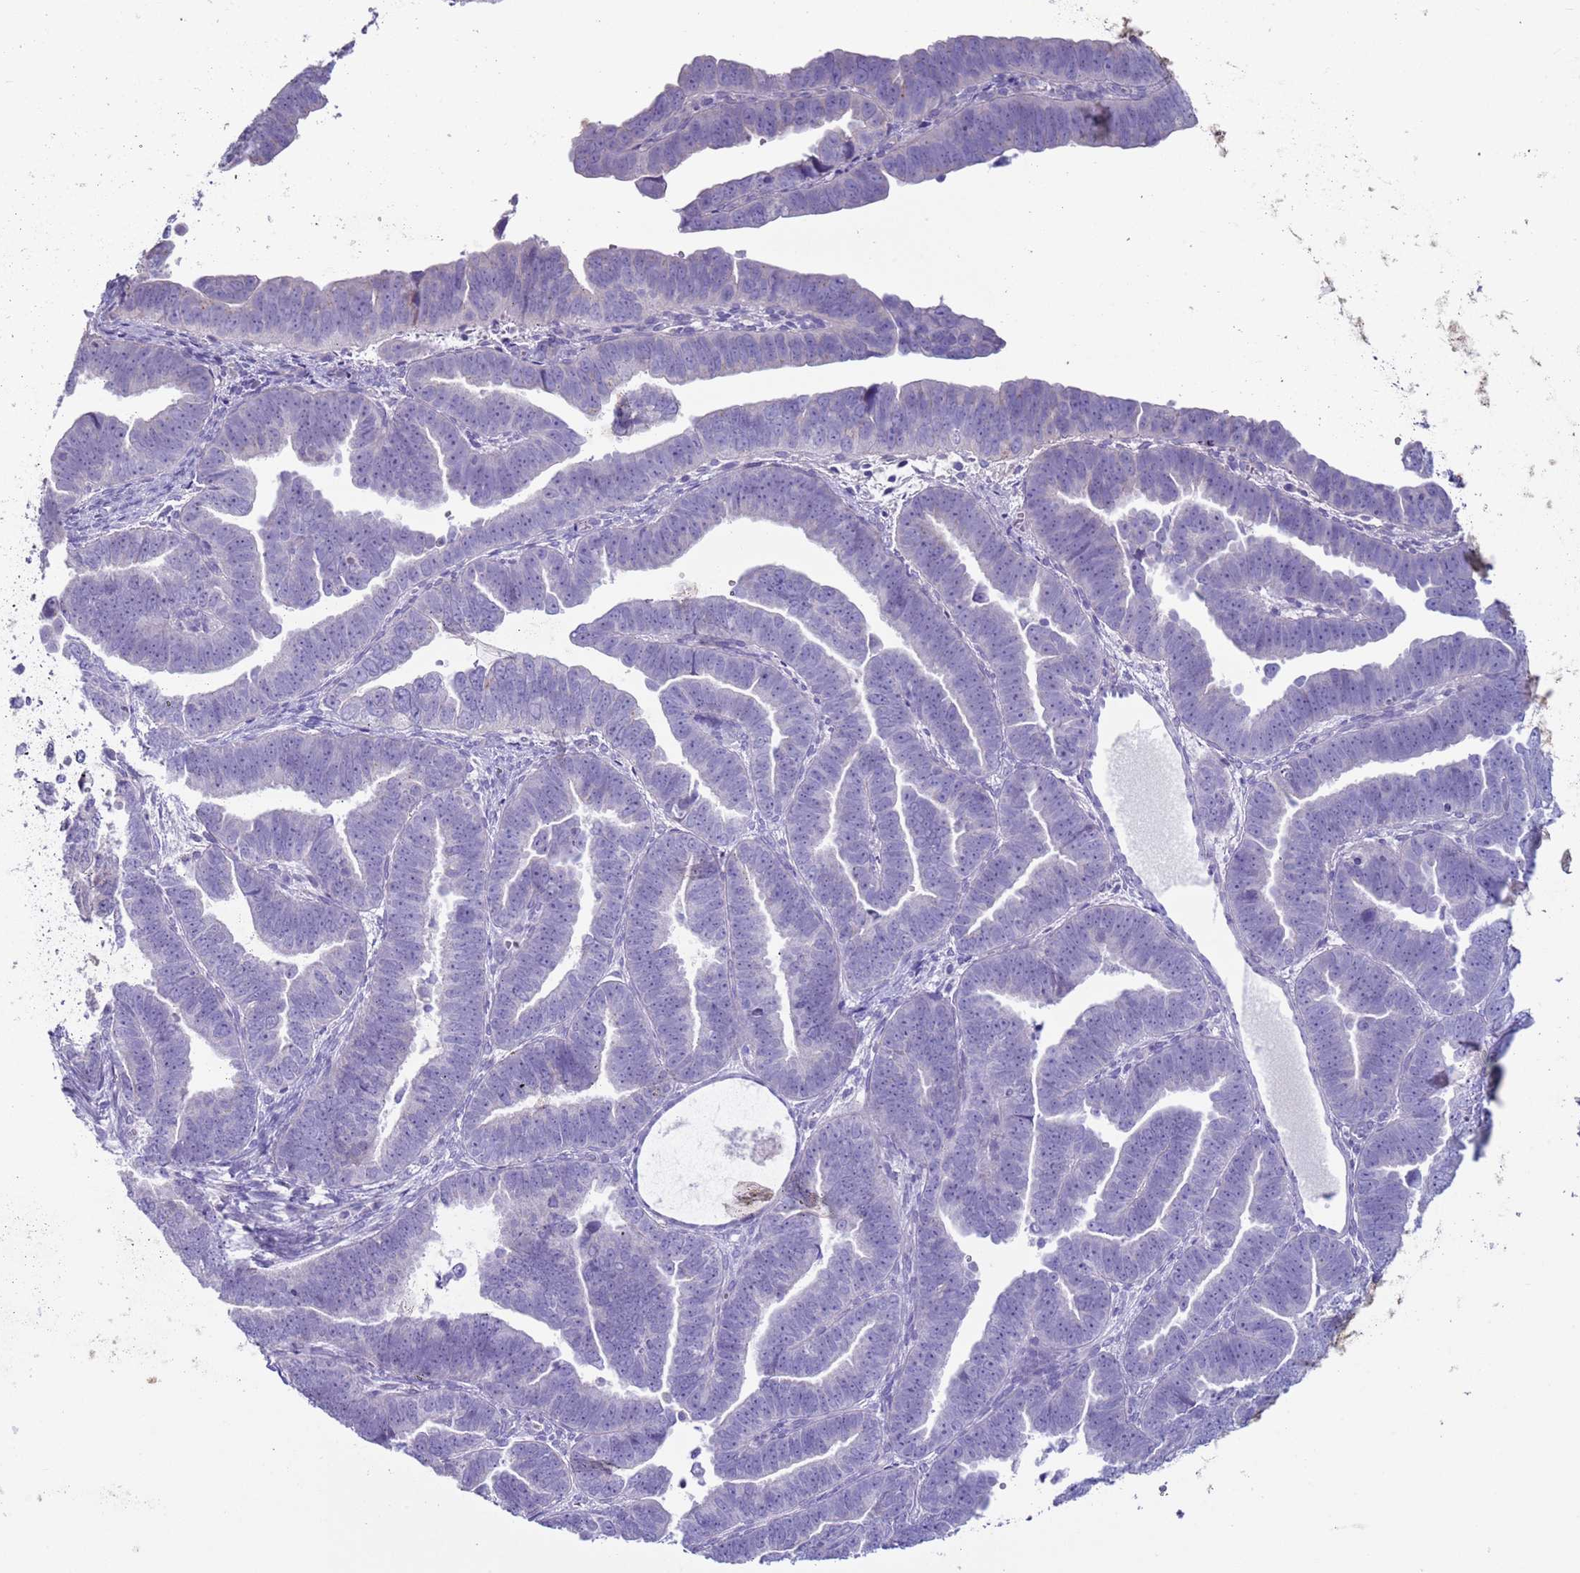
{"staining": {"intensity": "negative", "quantity": "none", "location": "none"}, "tissue": "endometrial cancer", "cell_type": "Tumor cells", "image_type": "cancer", "snomed": [{"axis": "morphology", "description": "Adenocarcinoma, NOS"}, {"axis": "topography", "description": "Endometrium"}], "caption": "Endometrial adenocarcinoma was stained to show a protein in brown. There is no significant positivity in tumor cells. Nuclei are stained in blue.", "gene": "NPAP1", "patient": {"sex": "female", "age": 75}}